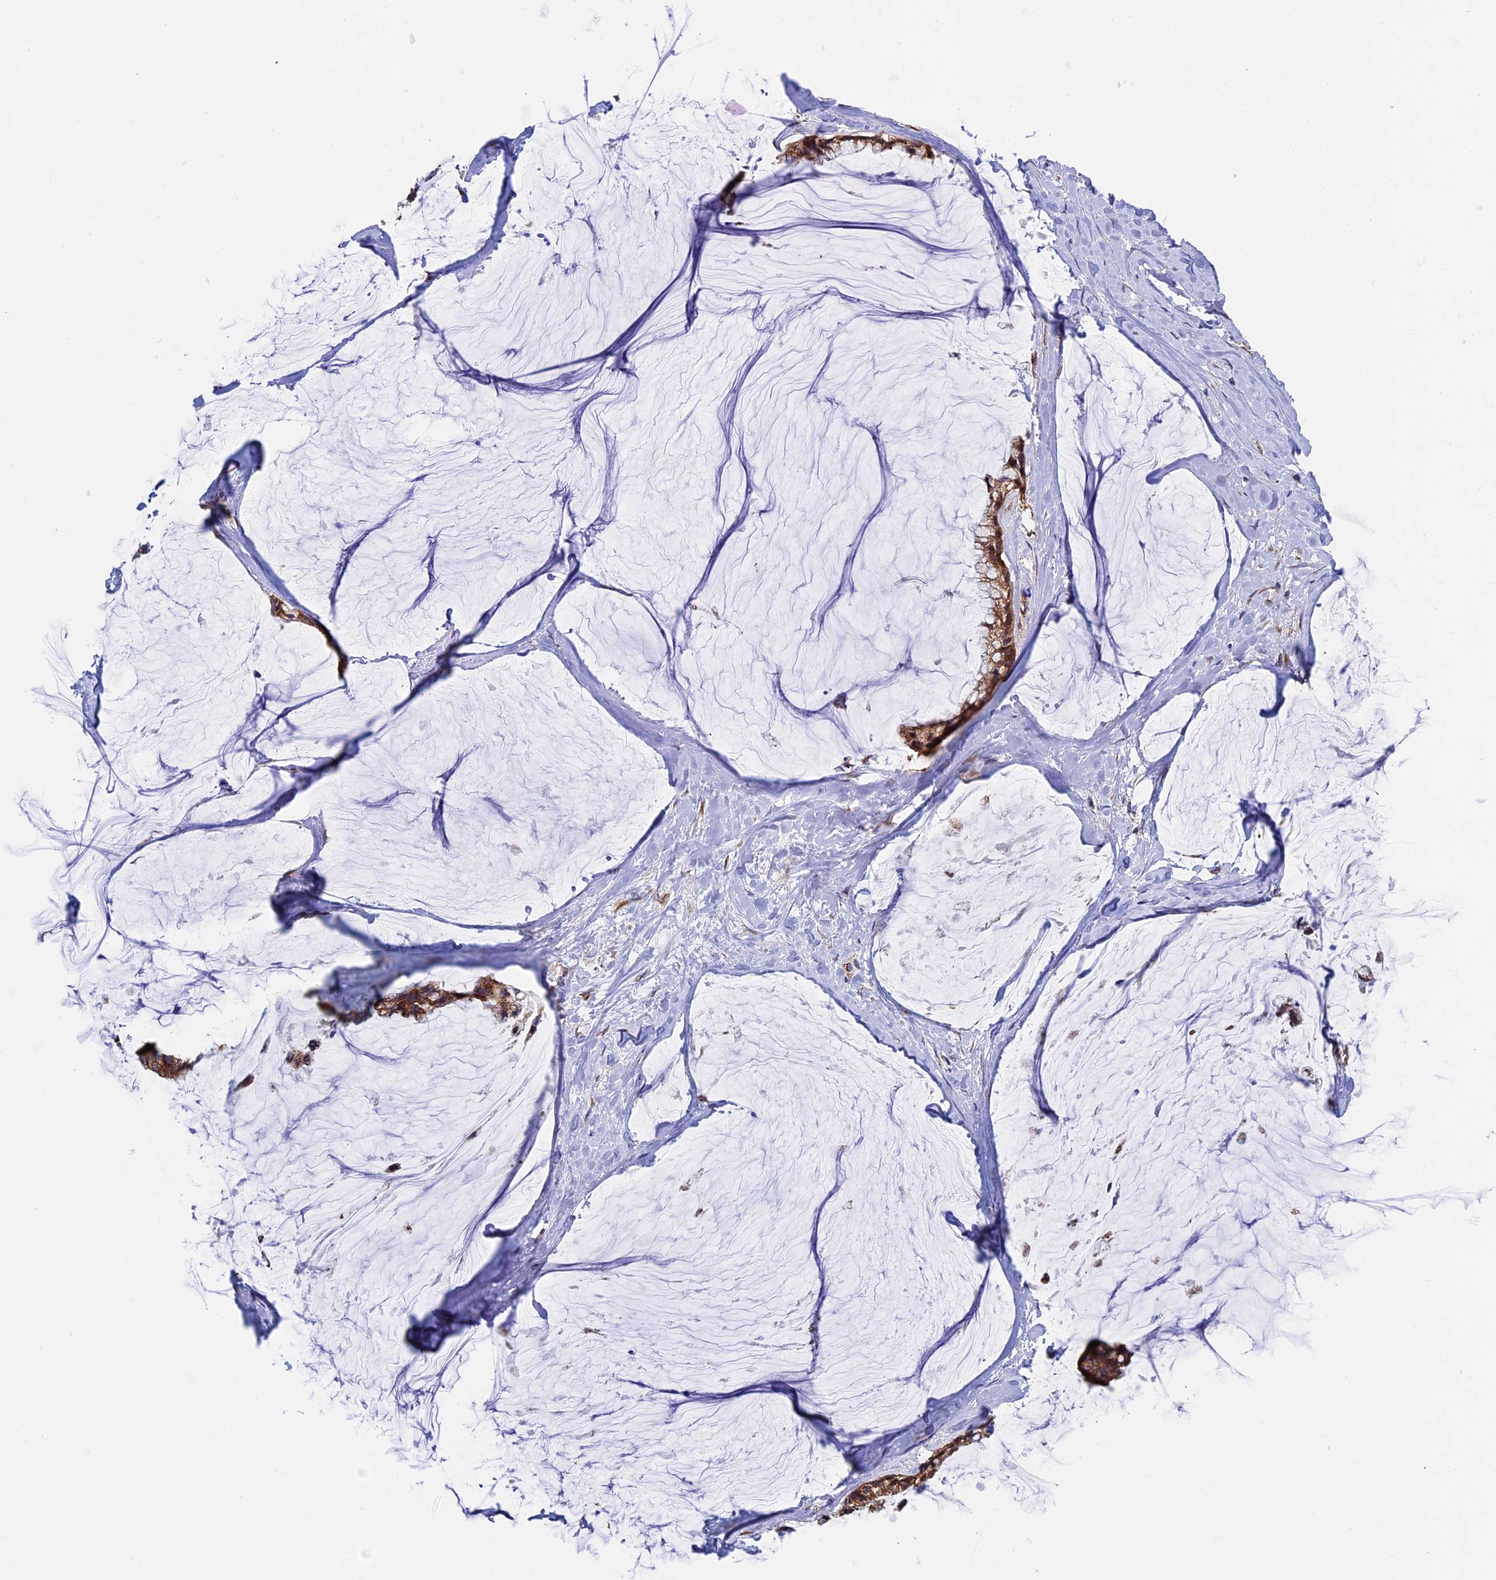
{"staining": {"intensity": "moderate", "quantity": ">75%", "location": "cytoplasmic/membranous"}, "tissue": "ovarian cancer", "cell_type": "Tumor cells", "image_type": "cancer", "snomed": [{"axis": "morphology", "description": "Cystadenocarcinoma, mucinous, NOS"}, {"axis": "topography", "description": "Ovary"}], "caption": "Brown immunohistochemical staining in ovarian cancer (mucinous cystadenocarcinoma) demonstrates moderate cytoplasmic/membranous positivity in about >75% of tumor cells.", "gene": "SLC9A5", "patient": {"sex": "female", "age": 39}}